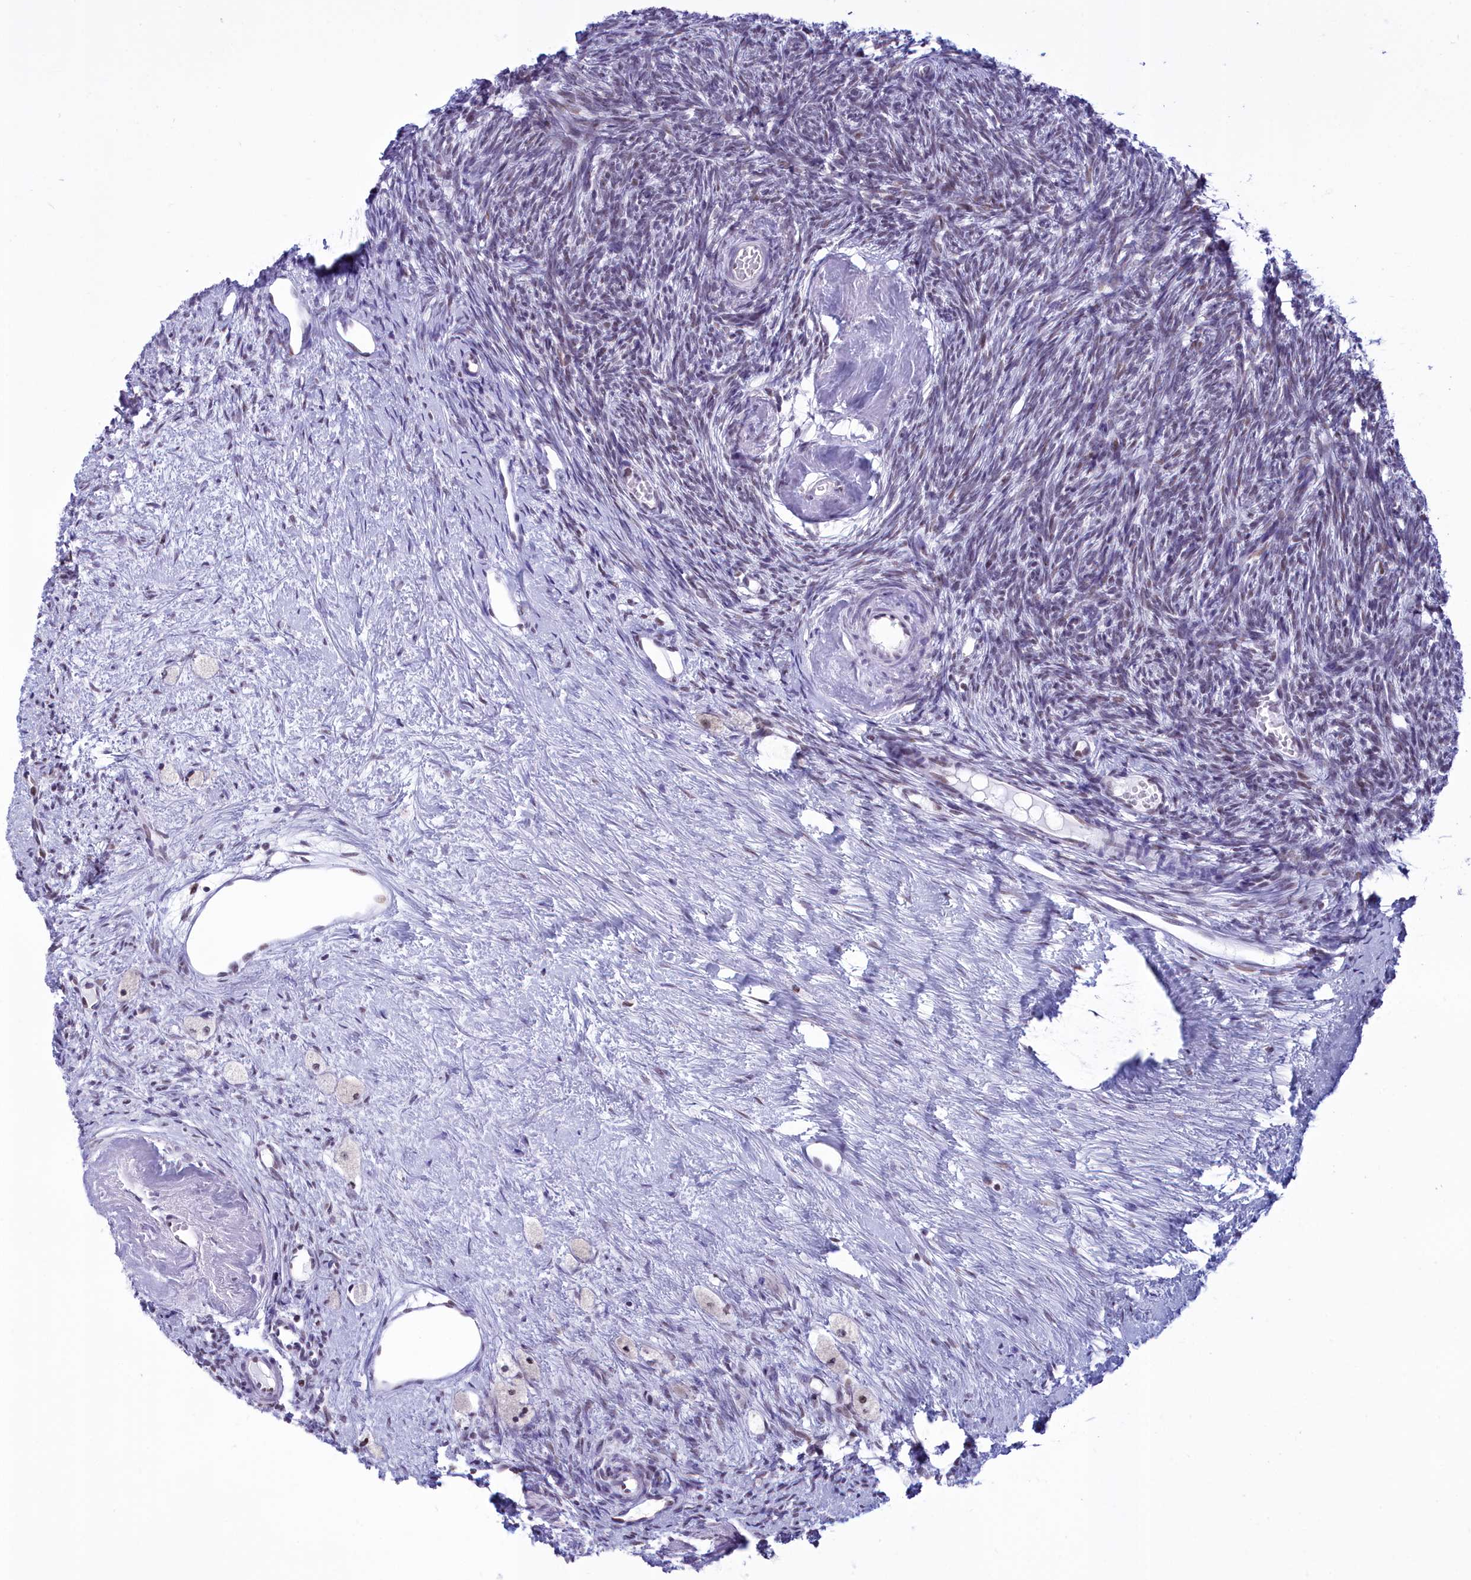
{"staining": {"intensity": "moderate", "quantity": "<25%", "location": "nuclear"}, "tissue": "ovary", "cell_type": "Ovarian stroma cells", "image_type": "normal", "snomed": [{"axis": "morphology", "description": "Normal tissue, NOS"}, {"axis": "topography", "description": "Ovary"}], "caption": "Protein staining displays moderate nuclear positivity in about <25% of ovarian stroma cells in unremarkable ovary.", "gene": "CDC26", "patient": {"sex": "female", "age": 51}}